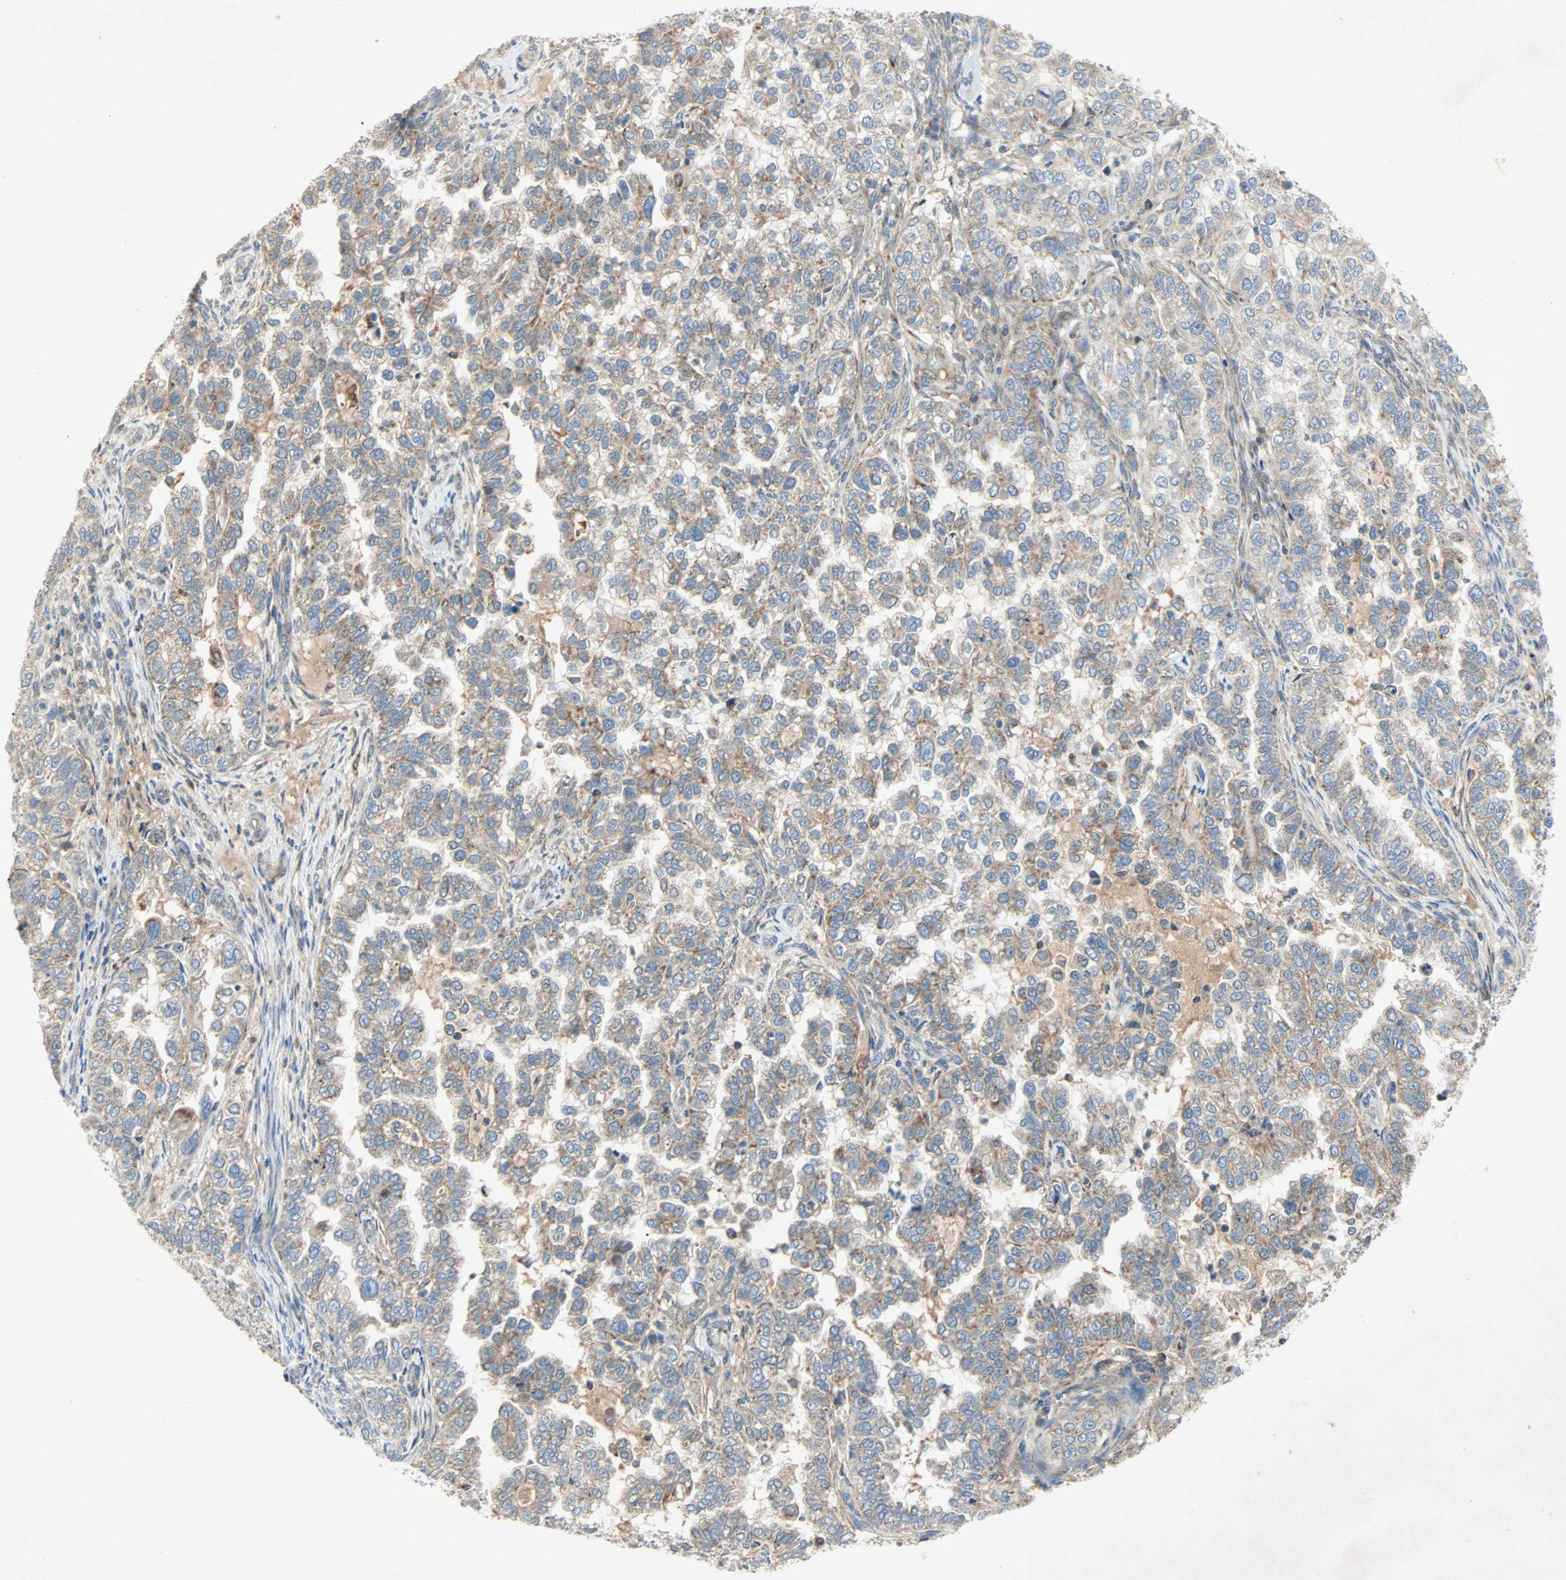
{"staining": {"intensity": "moderate", "quantity": ">75%", "location": "cytoplasmic/membranous"}, "tissue": "endometrial cancer", "cell_type": "Tumor cells", "image_type": "cancer", "snomed": [{"axis": "morphology", "description": "Adenocarcinoma, NOS"}, {"axis": "topography", "description": "Endometrium"}], "caption": "Immunohistochemistry (IHC) of human endometrial cancer exhibits medium levels of moderate cytoplasmic/membranous staining in about >75% of tumor cells.", "gene": "XYLT1", "patient": {"sex": "female", "age": 85}}